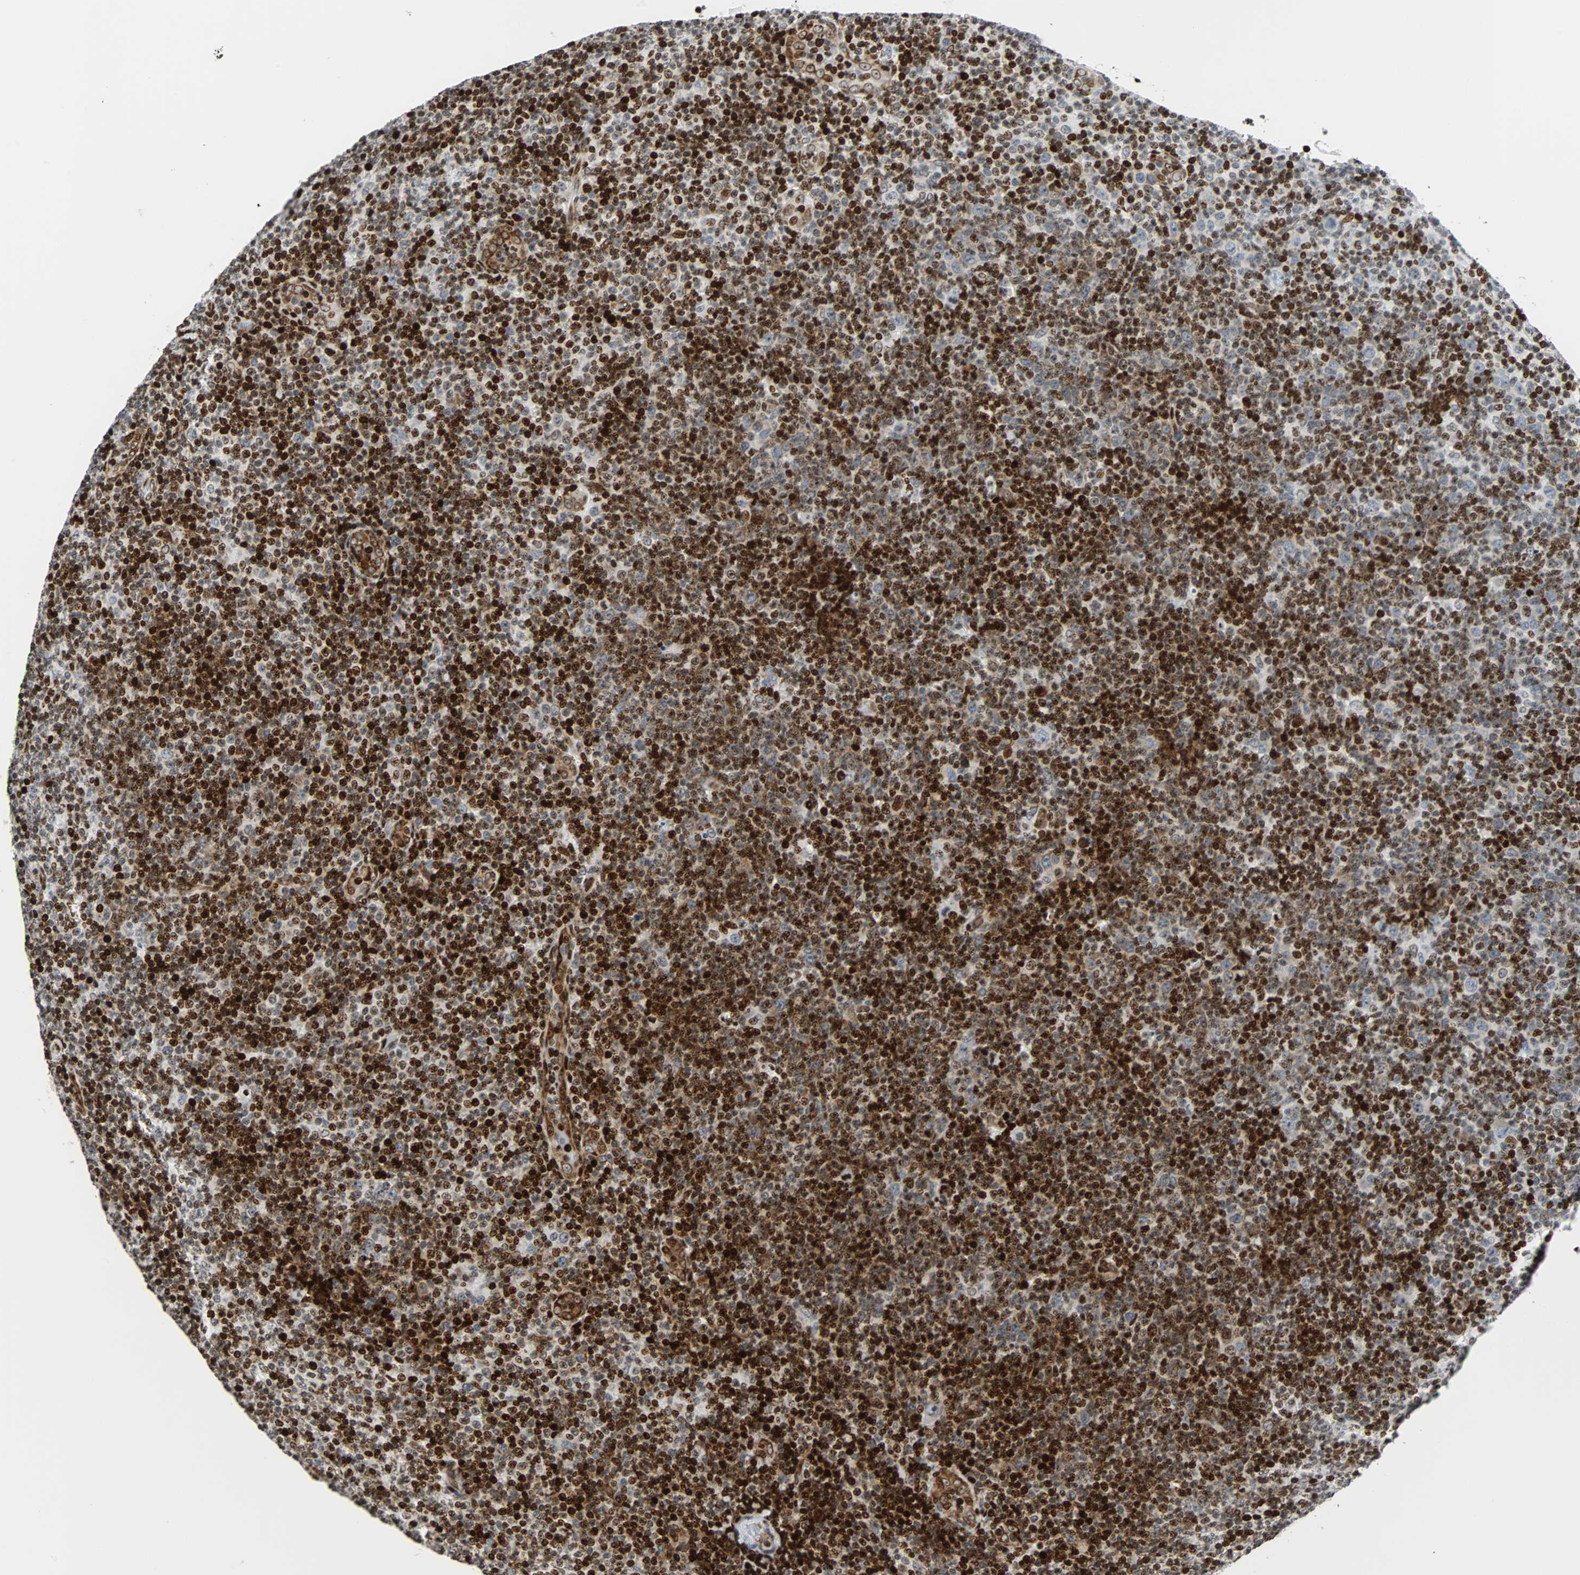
{"staining": {"intensity": "strong", "quantity": ">75%", "location": "nuclear"}, "tissue": "lymphoma", "cell_type": "Tumor cells", "image_type": "cancer", "snomed": [{"axis": "morphology", "description": "Malignant lymphoma, non-Hodgkin's type, Low grade"}, {"axis": "topography", "description": "Lymph node"}], "caption": "This is a micrograph of IHC staining of malignant lymphoma, non-Hodgkin's type (low-grade), which shows strong expression in the nuclear of tumor cells.", "gene": "ZNF131", "patient": {"sex": "male", "age": 83}}